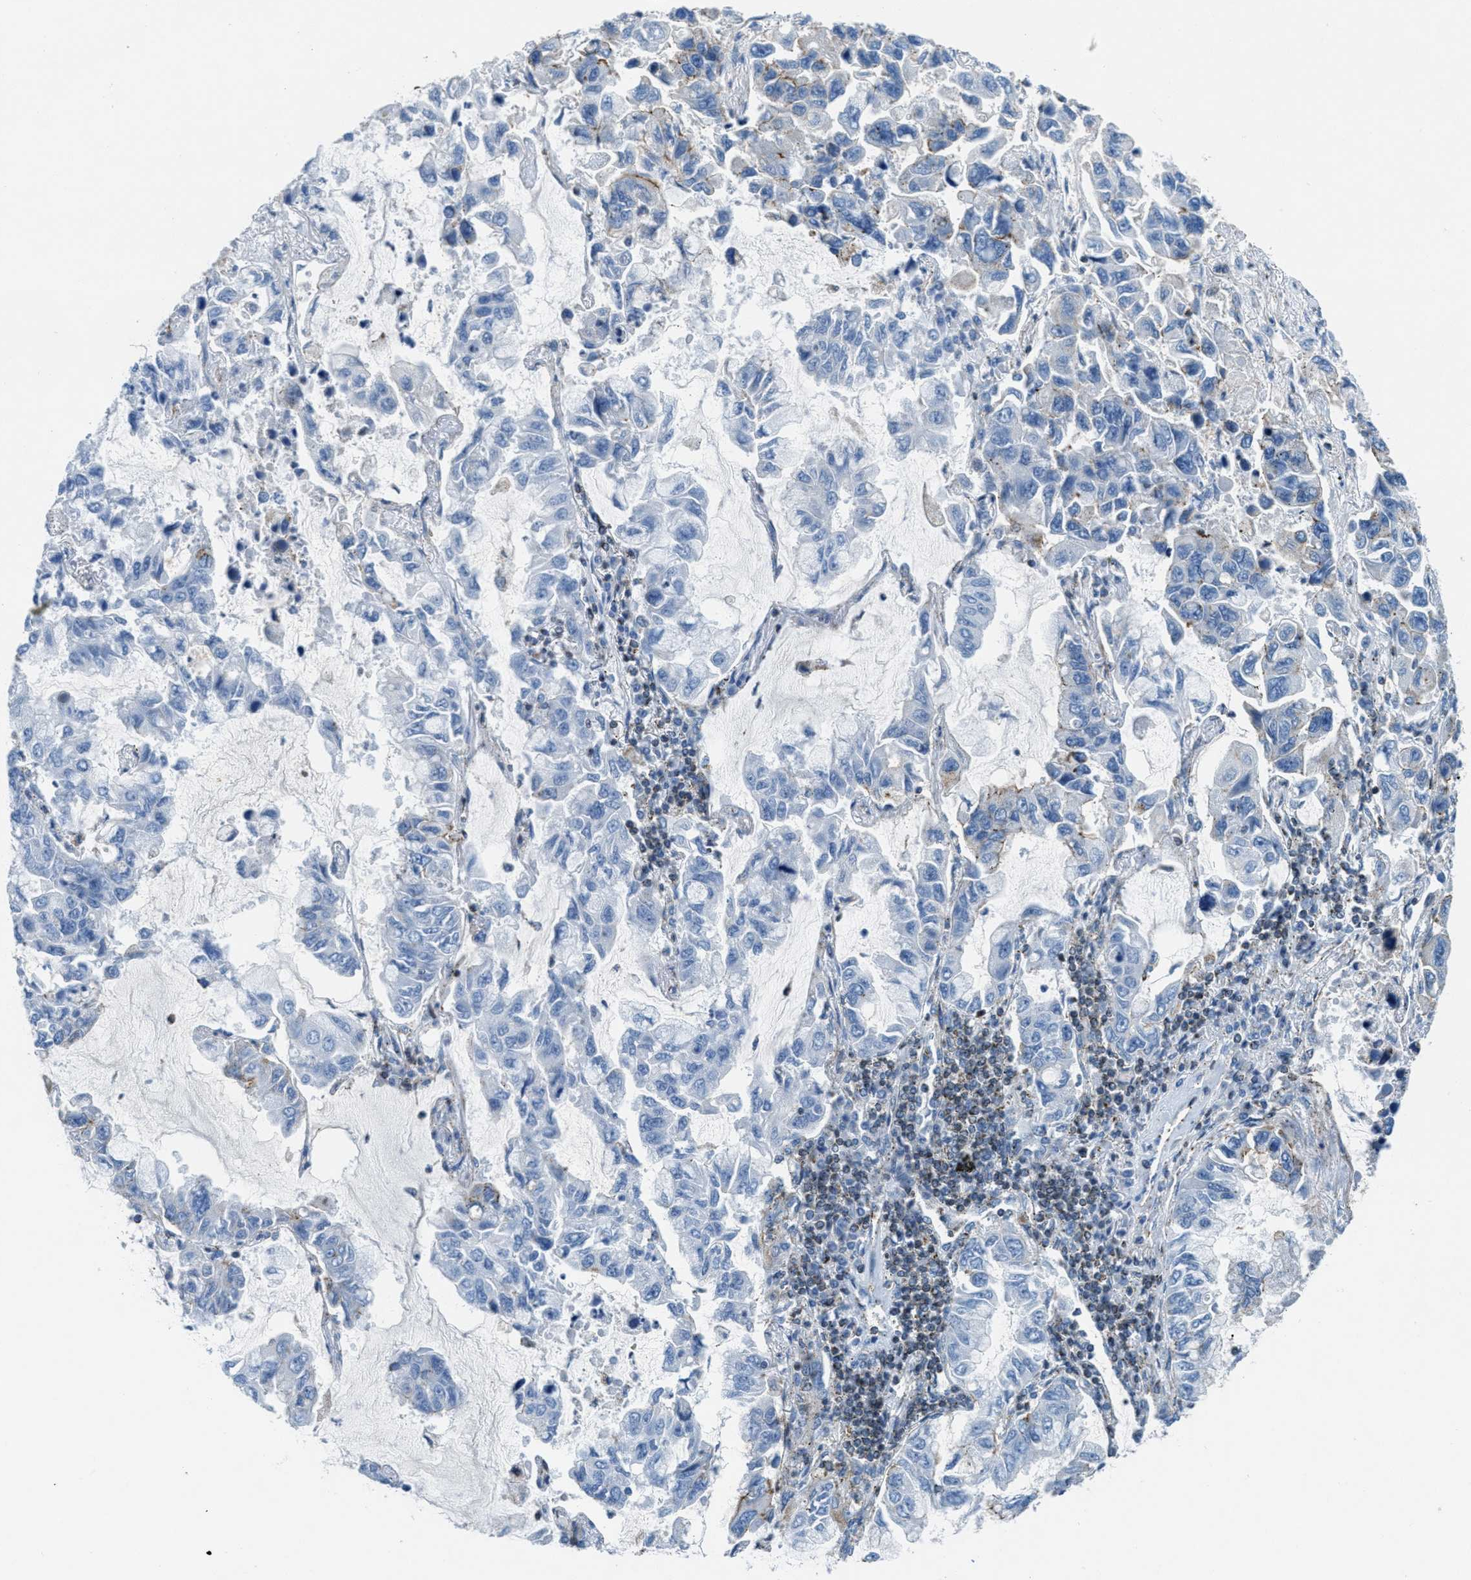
{"staining": {"intensity": "moderate", "quantity": "<25%", "location": "cytoplasmic/membranous"}, "tissue": "lung cancer", "cell_type": "Tumor cells", "image_type": "cancer", "snomed": [{"axis": "morphology", "description": "Adenocarcinoma, NOS"}, {"axis": "topography", "description": "Lung"}], "caption": "Protein staining shows moderate cytoplasmic/membranous staining in approximately <25% of tumor cells in lung adenocarcinoma.", "gene": "MFSD13A", "patient": {"sex": "male", "age": 64}}